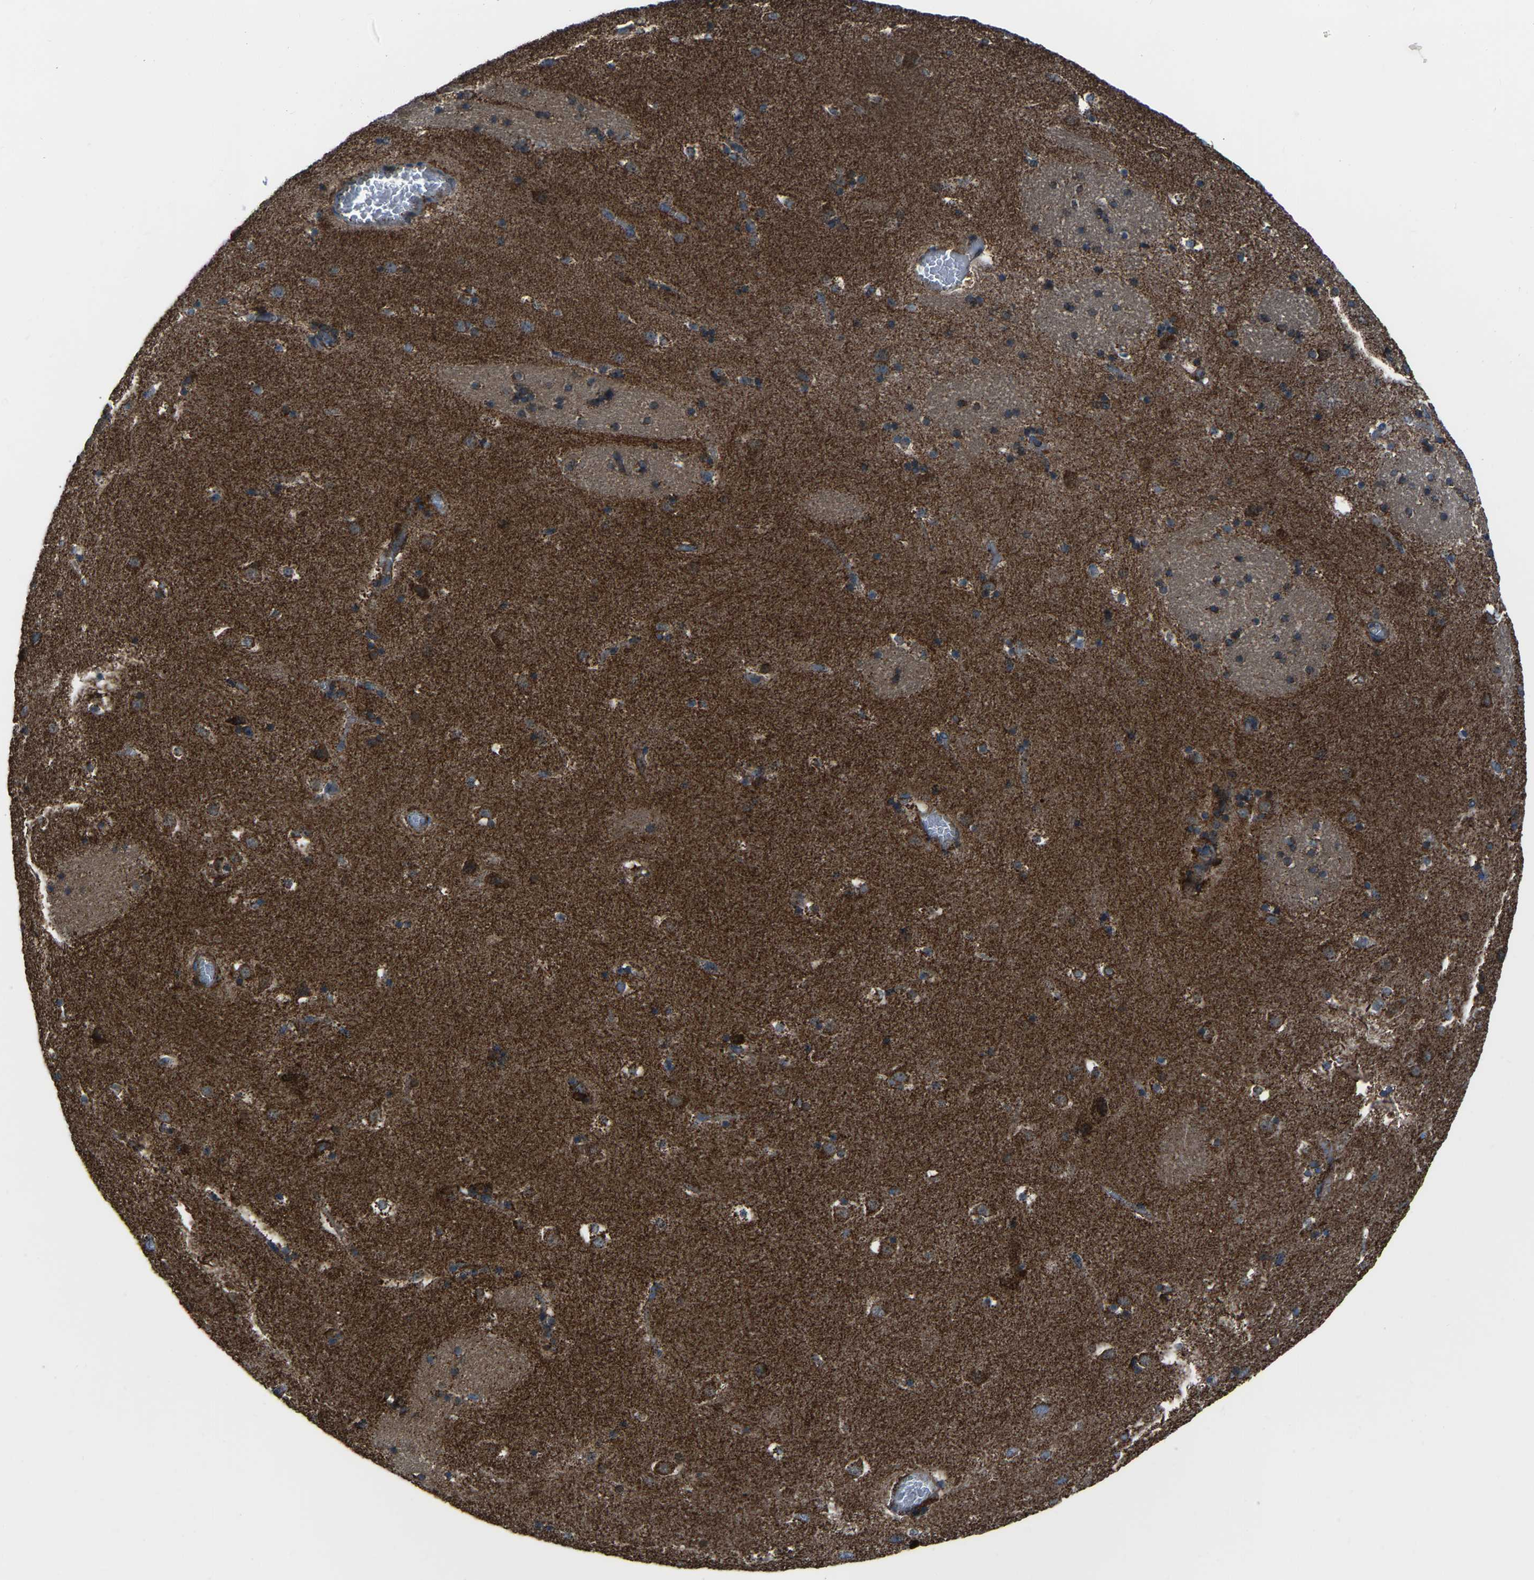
{"staining": {"intensity": "strong", "quantity": "25%-75%", "location": "cytoplasmic/membranous"}, "tissue": "caudate", "cell_type": "Glial cells", "image_type": "normal", "snomed": [{"axis": "morphology", "description": "Normal tissue, NOS"}, {"axis": "topography", "description": "Lateral ventricle wall"}], "caption": "DAB (3,3'-diaminobenzidine) immunohistochemical staining of normal human caudate exhibits strong cytoplasmic/membranous protein staining in about 25%-75% of glial cells. The protein of interest is stained brown, and the nuclei are stained in blue (DAB (3,3'-diaminobenzidine) IHC with brightfield microscopy, high magnification).", "gene": "AKR1A1", "patient": {"sex": "male", "age": 45}}